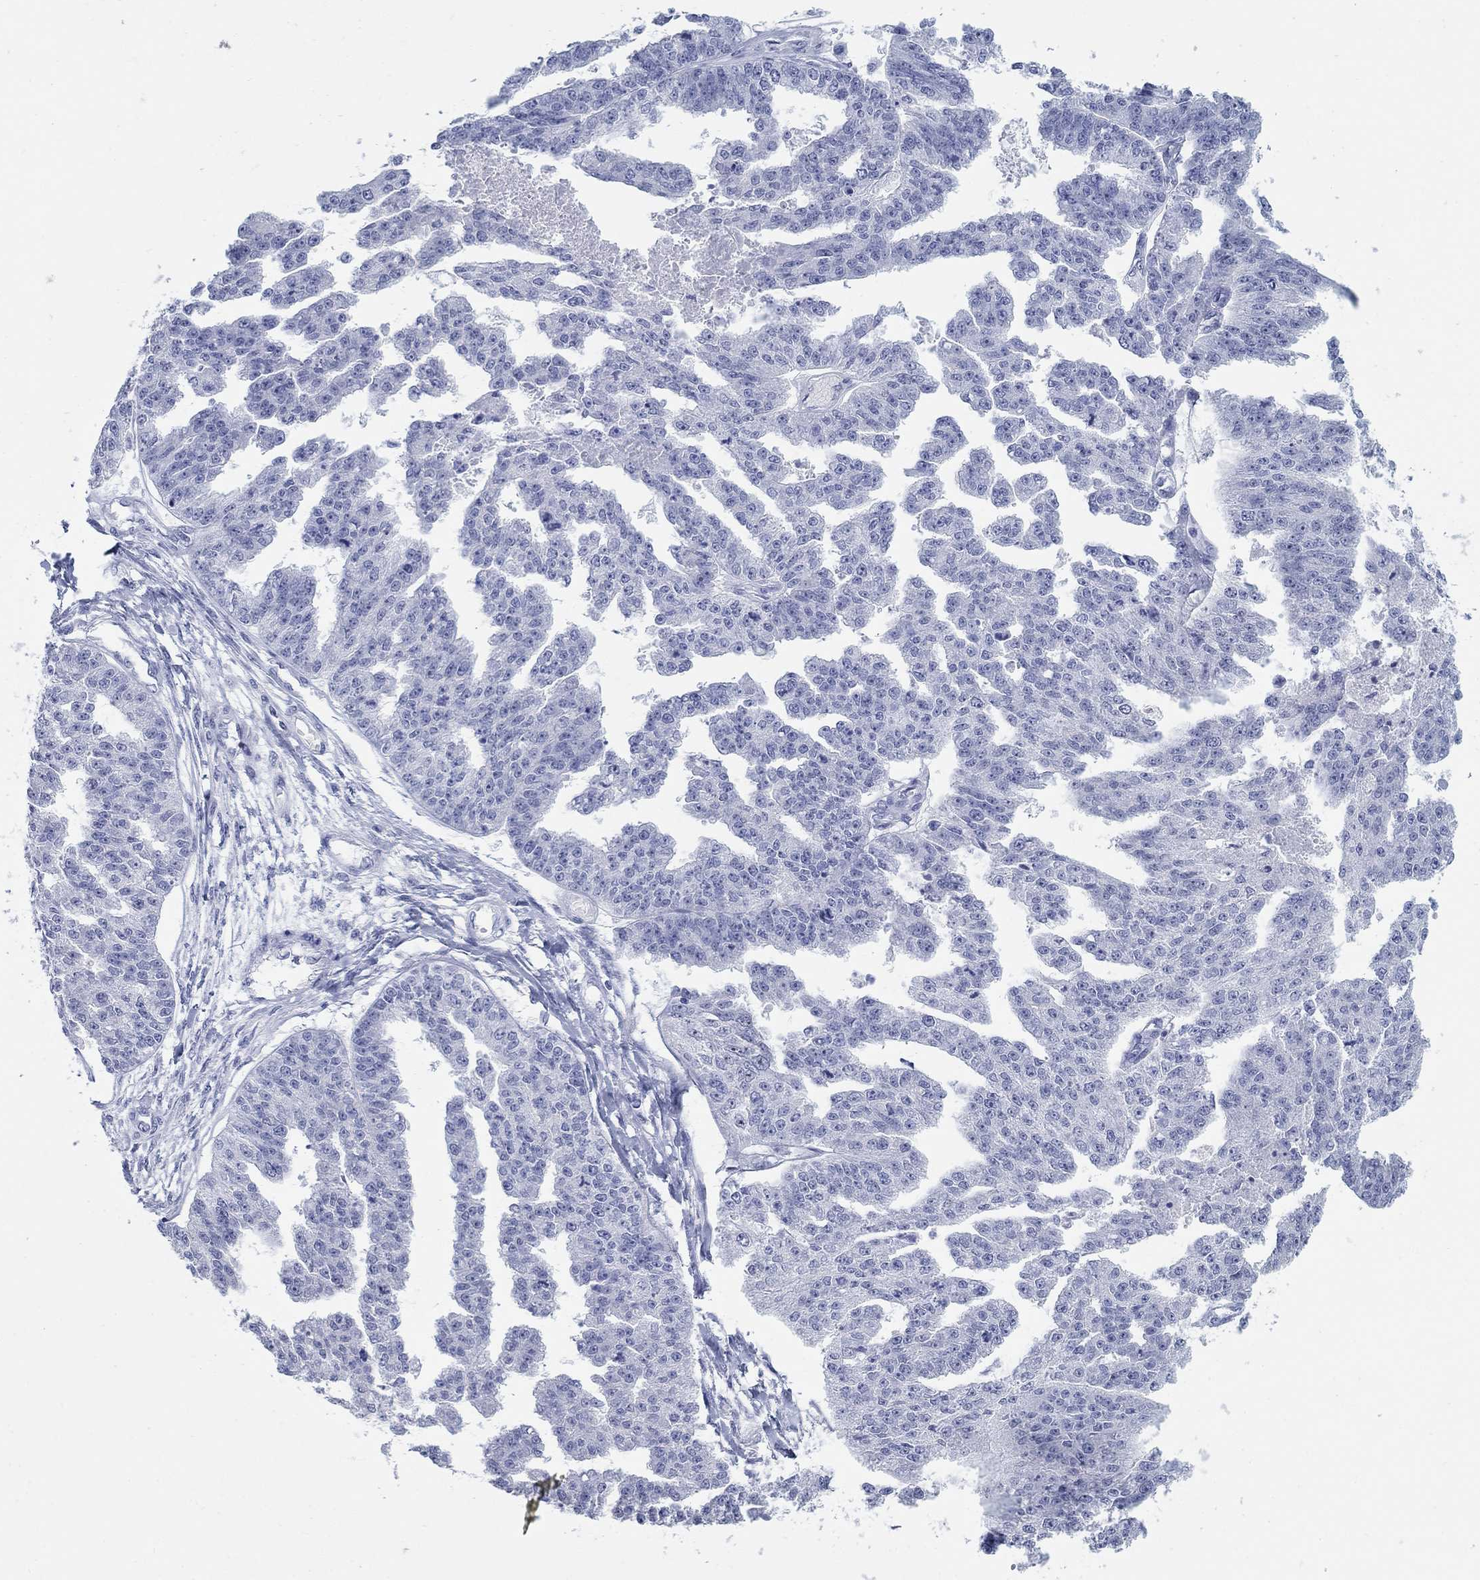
{"staining": {"intensity": "negative", "quantity": "none", "location": "none"}, "tissue": "ovarian cancer", "cell_type": "Tumor cells", "image_type": "cancer", "snomed": [{"axis": "morphology", "description": "Cystadenocarcinoma, serous, NOS"}, {"axis": "topography", "description": "Ovary"}], "caption": "High power microscopy histopathology image of an immunohistochemistry histopathology image of ovarian serous cystadenocarcinoma, revealing no significant expression in tumor cells.", "gene": "AKR1C2", "patient": {"sex": "female", "age": 58}}